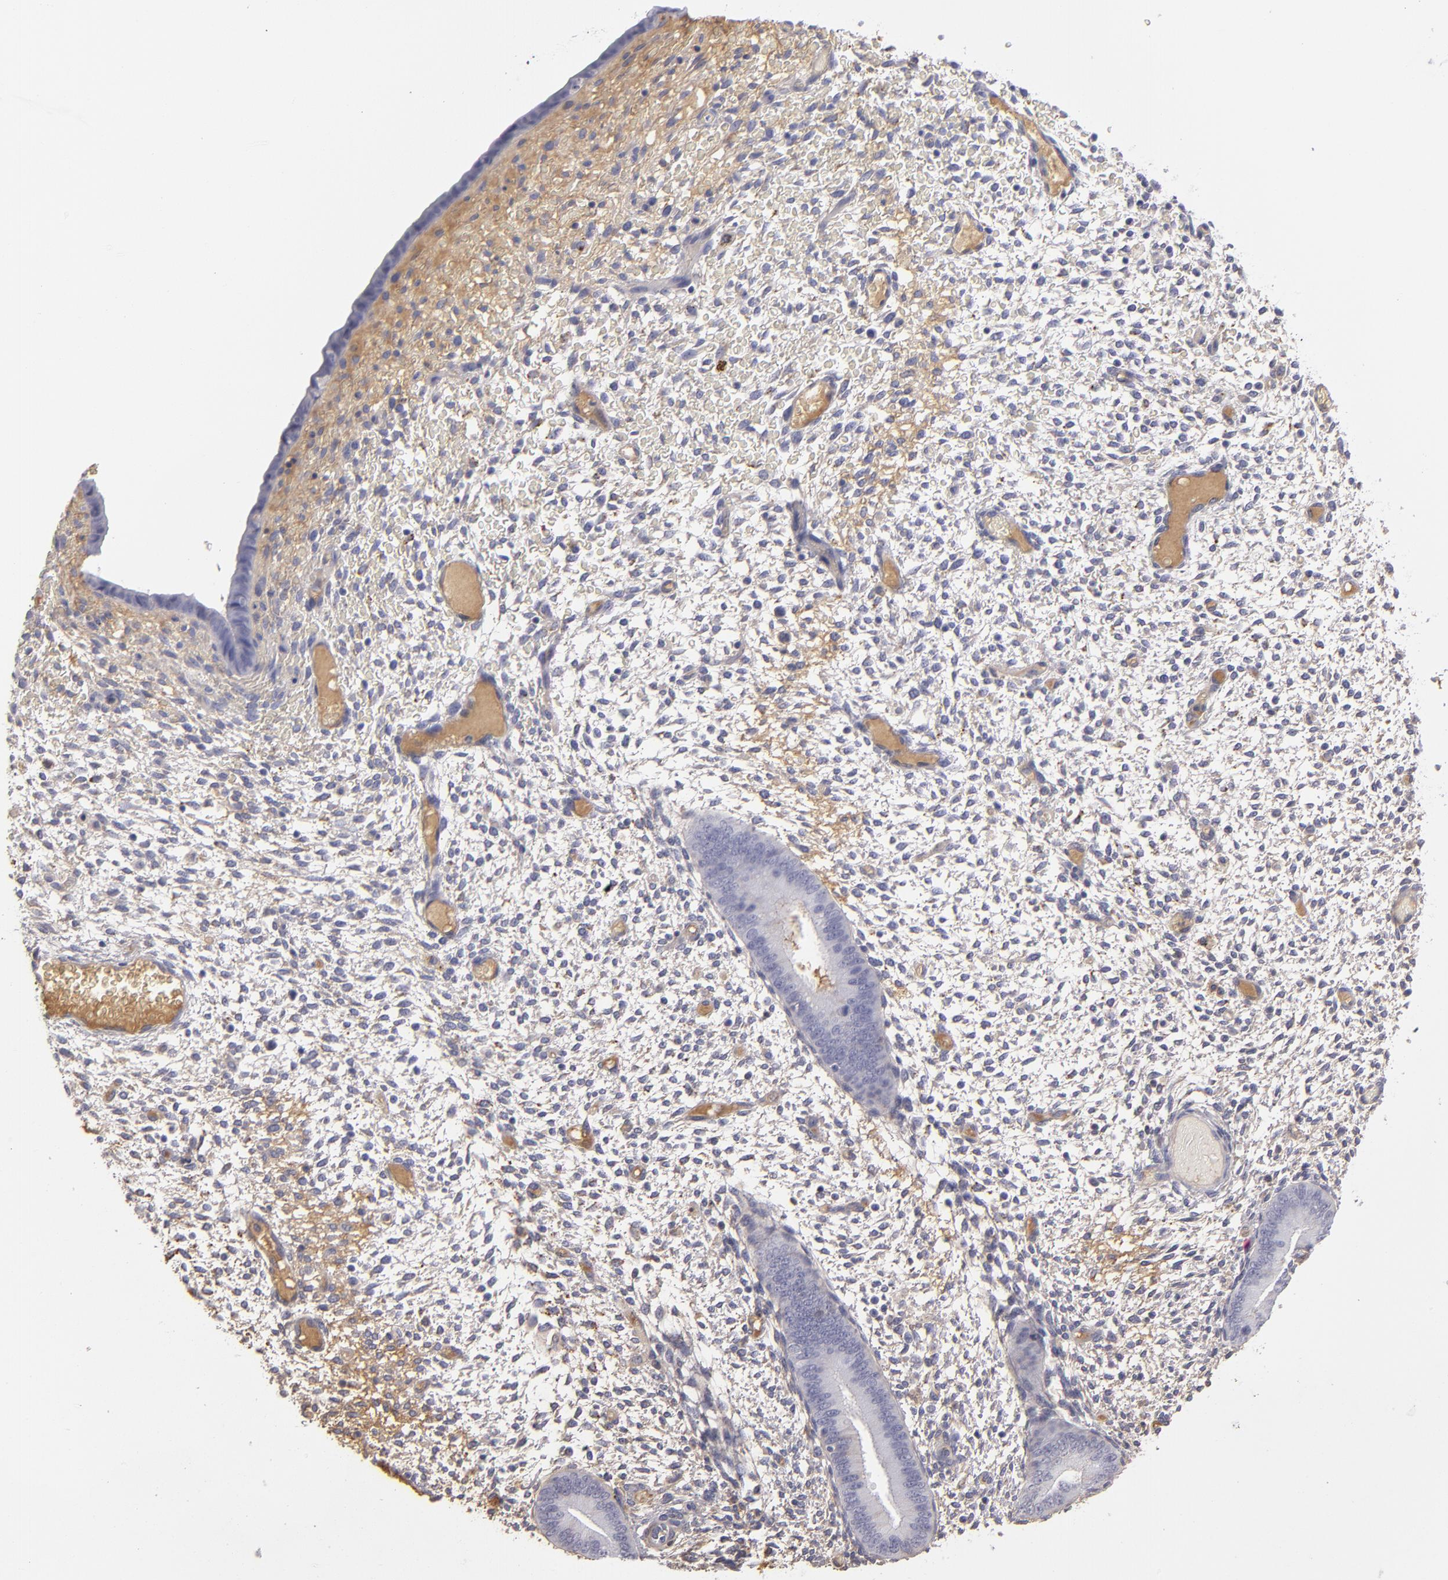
{"staining": {"intensity": "weak", "quantity": "<25%", "location": "cytoplasmic/membranous"}, "tissue": "endometrium", "cell_type": "Cells in endometrial stroma", "image_type": "normal", "snomed": [{"axis": "morphology", "description": "Normal tissue, NOS"}, {"axis": "topography", "description": "Endometrium"}], "caption": "Histopathology image shows no significant protein staining in cells in endometrial stroma of benign endometrium. (Stains: DAB IHC with hematoxylin counter stain, Microscopy: brightfield microscopy at high magnification).", "gene": "SERPINA1", "patient": {"sex": "female", "age": 42}}